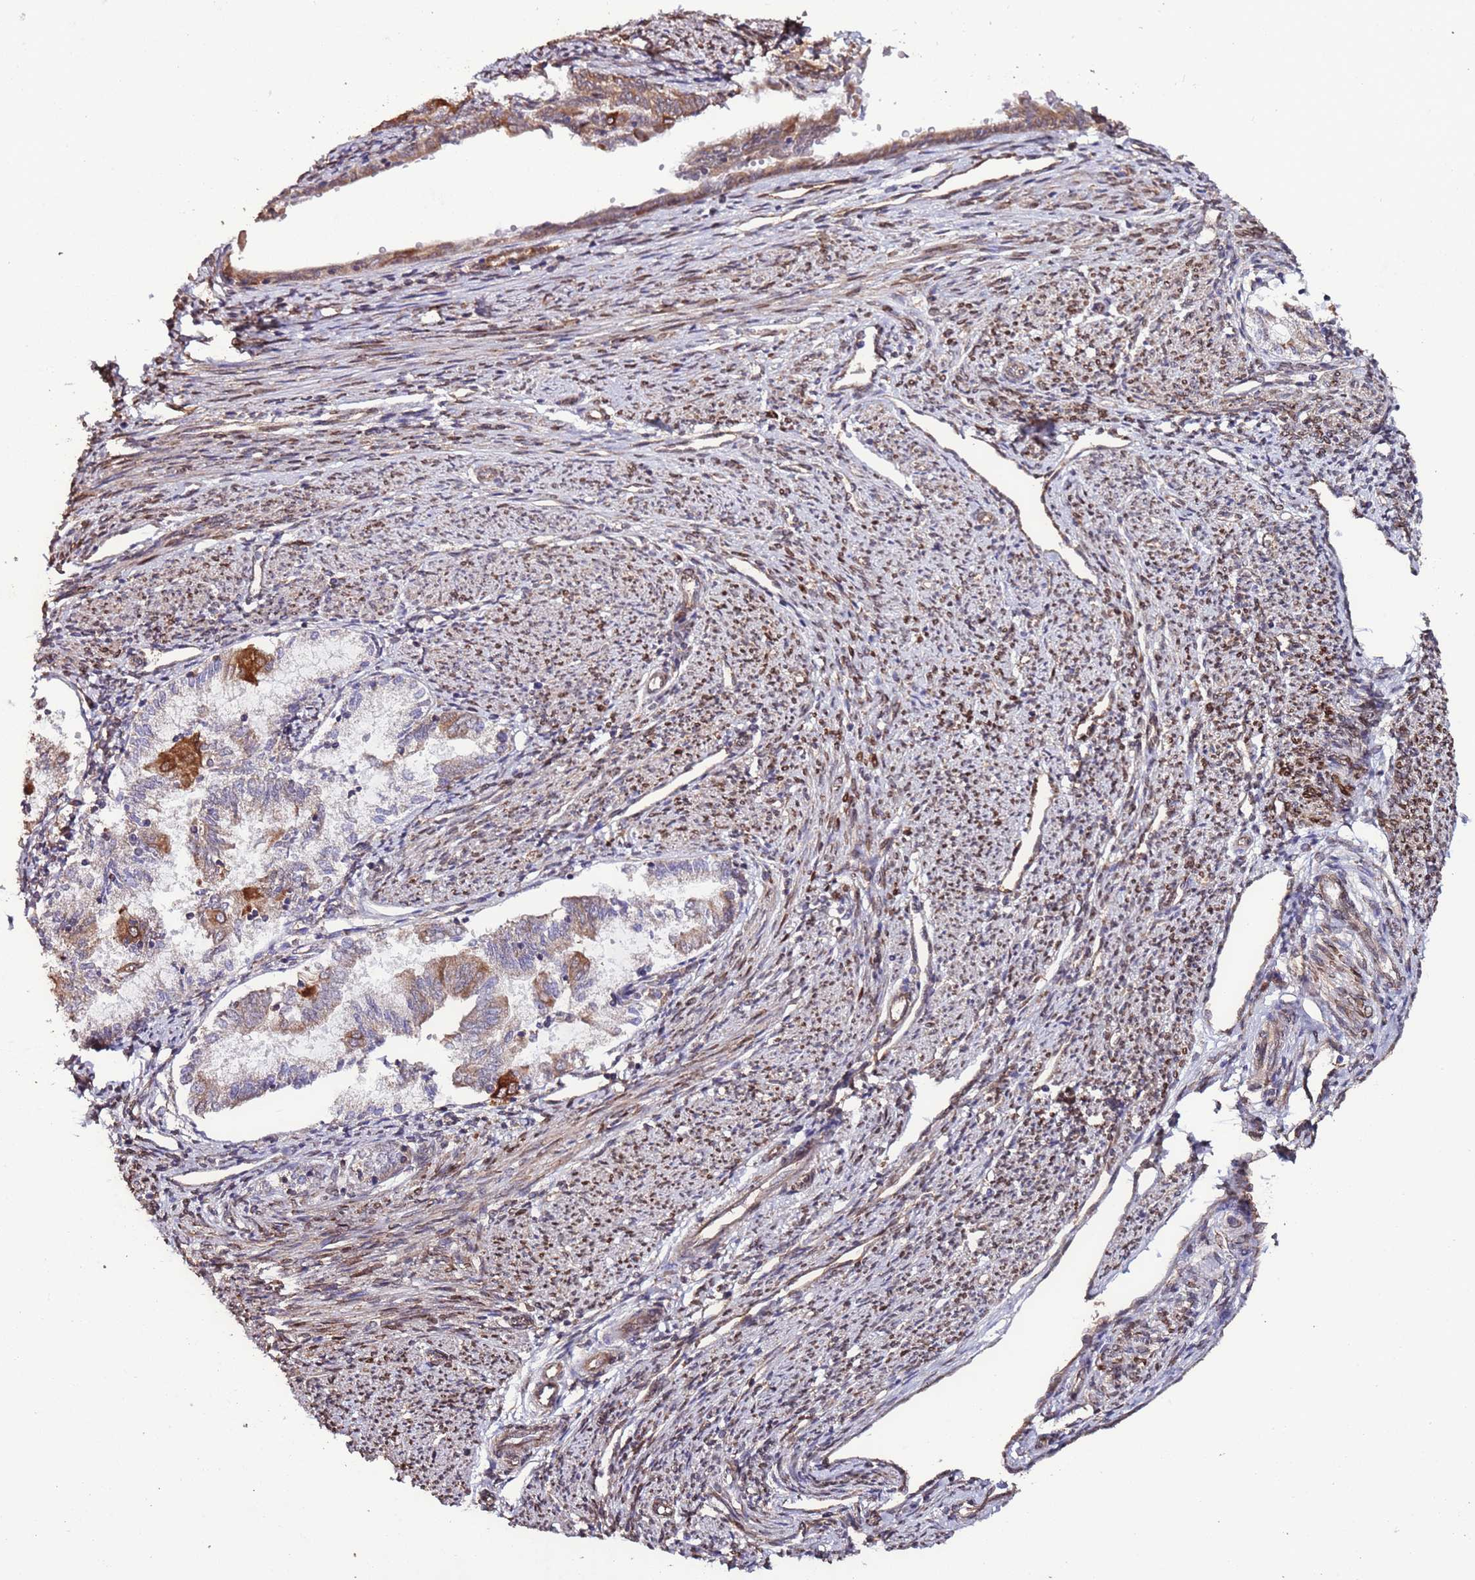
{"staining": {"intensity": "moderate", "quantity": "25%-75%", "location": "cytoplasmic/membranous"}, "tissue": "endometrial cancer", "cell_type": "Tumor cells", "image_type": "cancer", "snomed": [{"axis": "morphology", "description": "Adenocarcinoma, NOS"}, {"axis": "topography", "description": "Endometrium"}], "caption": "IHC histopathology image of neoplastic tissue: endometrial cancer stained using immunohistochemistry (IHC) shows medium levels of moderate protein expression localized specifically in the cytoplasmic/membranous of tumor cells, appearing as a cytoplasmic/membranous brown color.", "gene": "SLC41A3", "patient": {"sex": "female", "age": 79}}